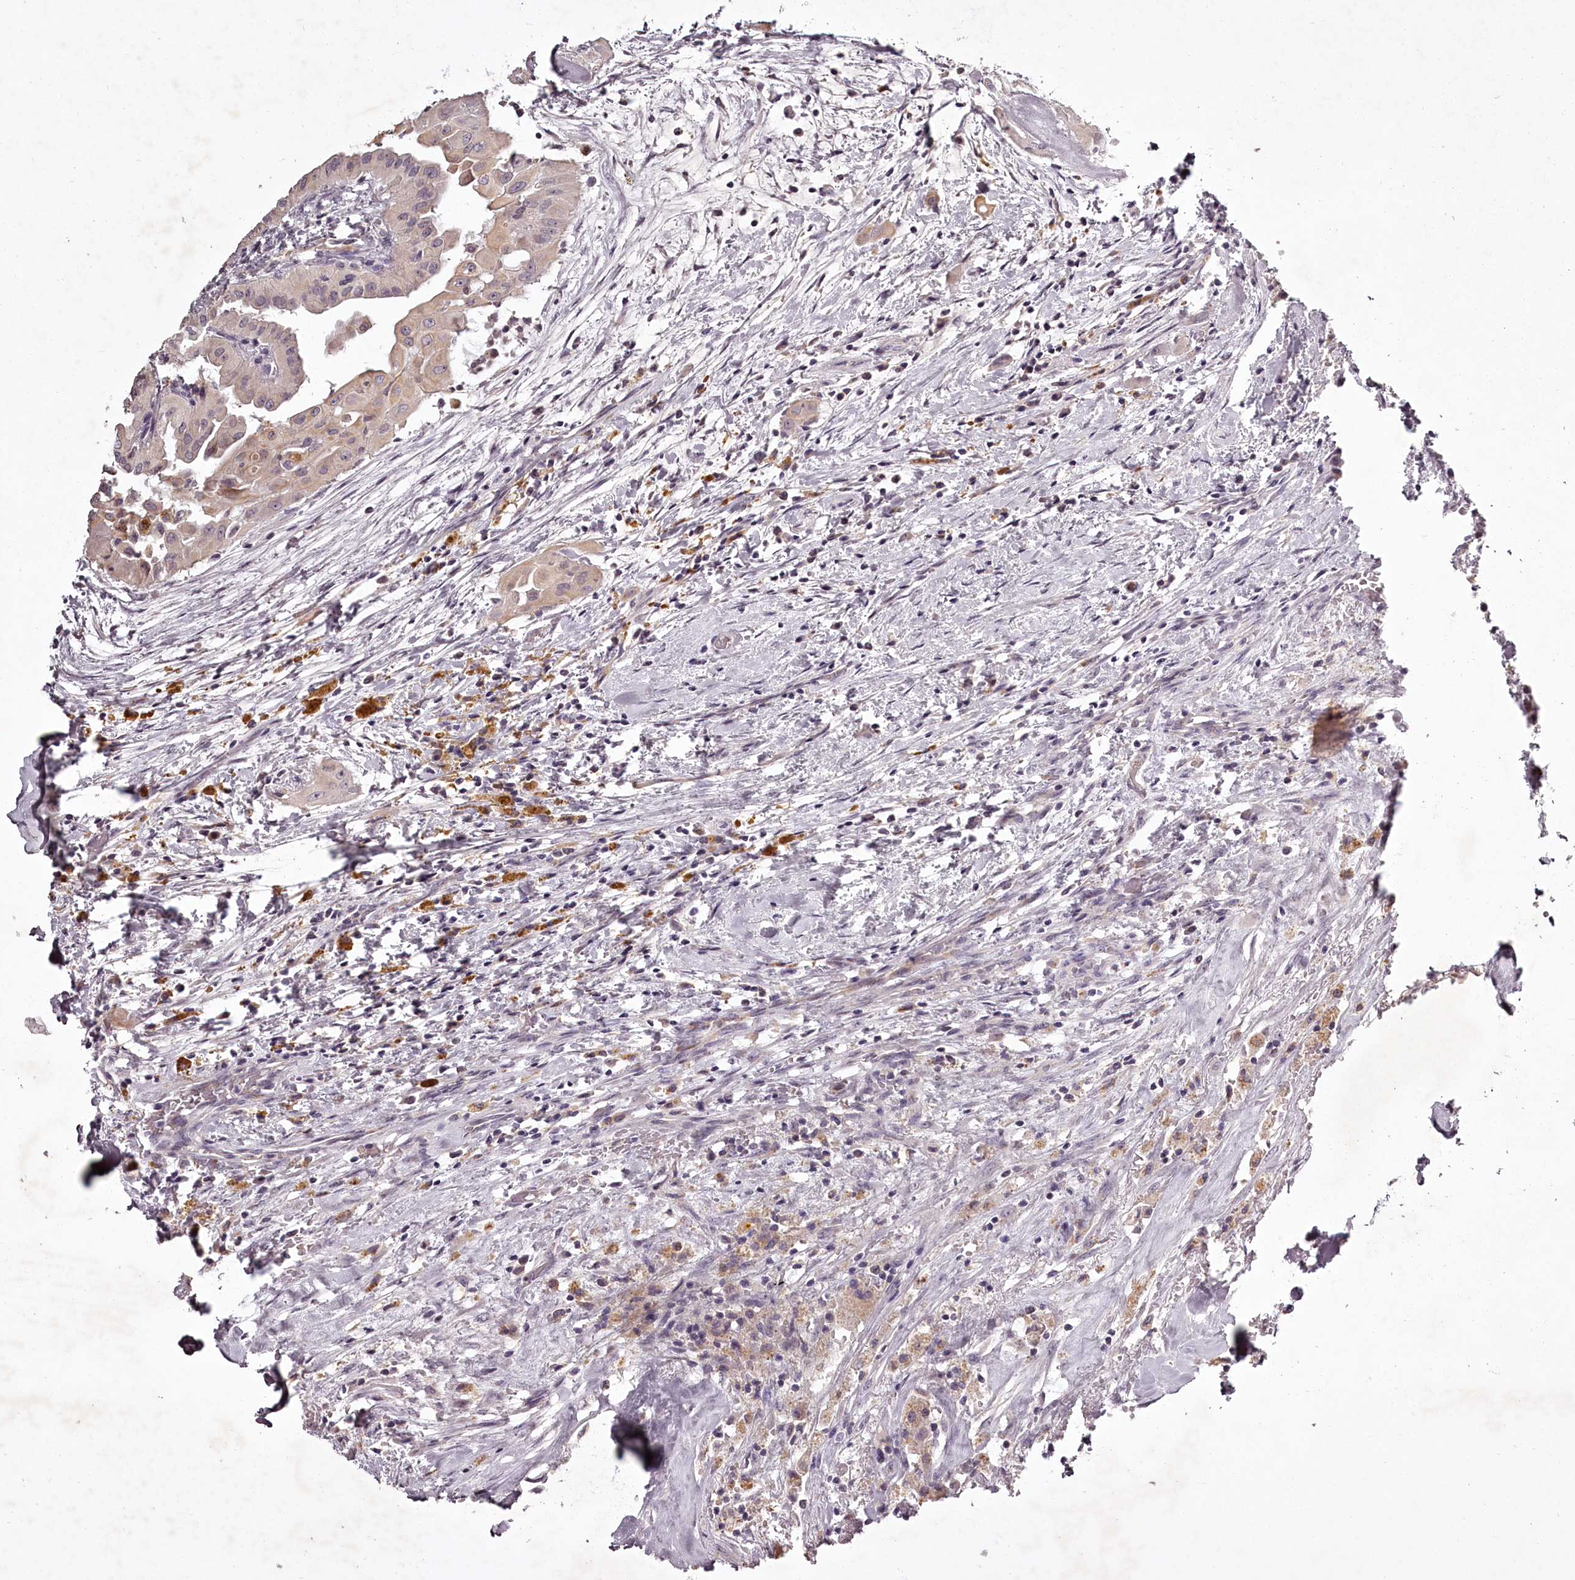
{"staining": {"intensity": "weak", "quantity": "<25%", "location": "cytoplasmic/membranous"}, "tissue": "thyroid cancer", "cell_type": "Tumor cells", "image_type": "cancer", "snomed": [{"axis": "morphology", "description": "Papillary adenocarcinoma, NOS"}, {"axis": "topography", "description": "Thyroid gland"}], "caption": "High magnification brightfield microscopy of papillary adenocarcinoma (thyroid) stained with DAB (brown) and counterstained with hematoxylin (blue): tumor cells show no significant positivity. (Brightfield microscopy of DAB immunohistochemistry (IHC) at high magnification).", "gene": "RBMXL2", "patient": {"sex": "female", "age": 59}}